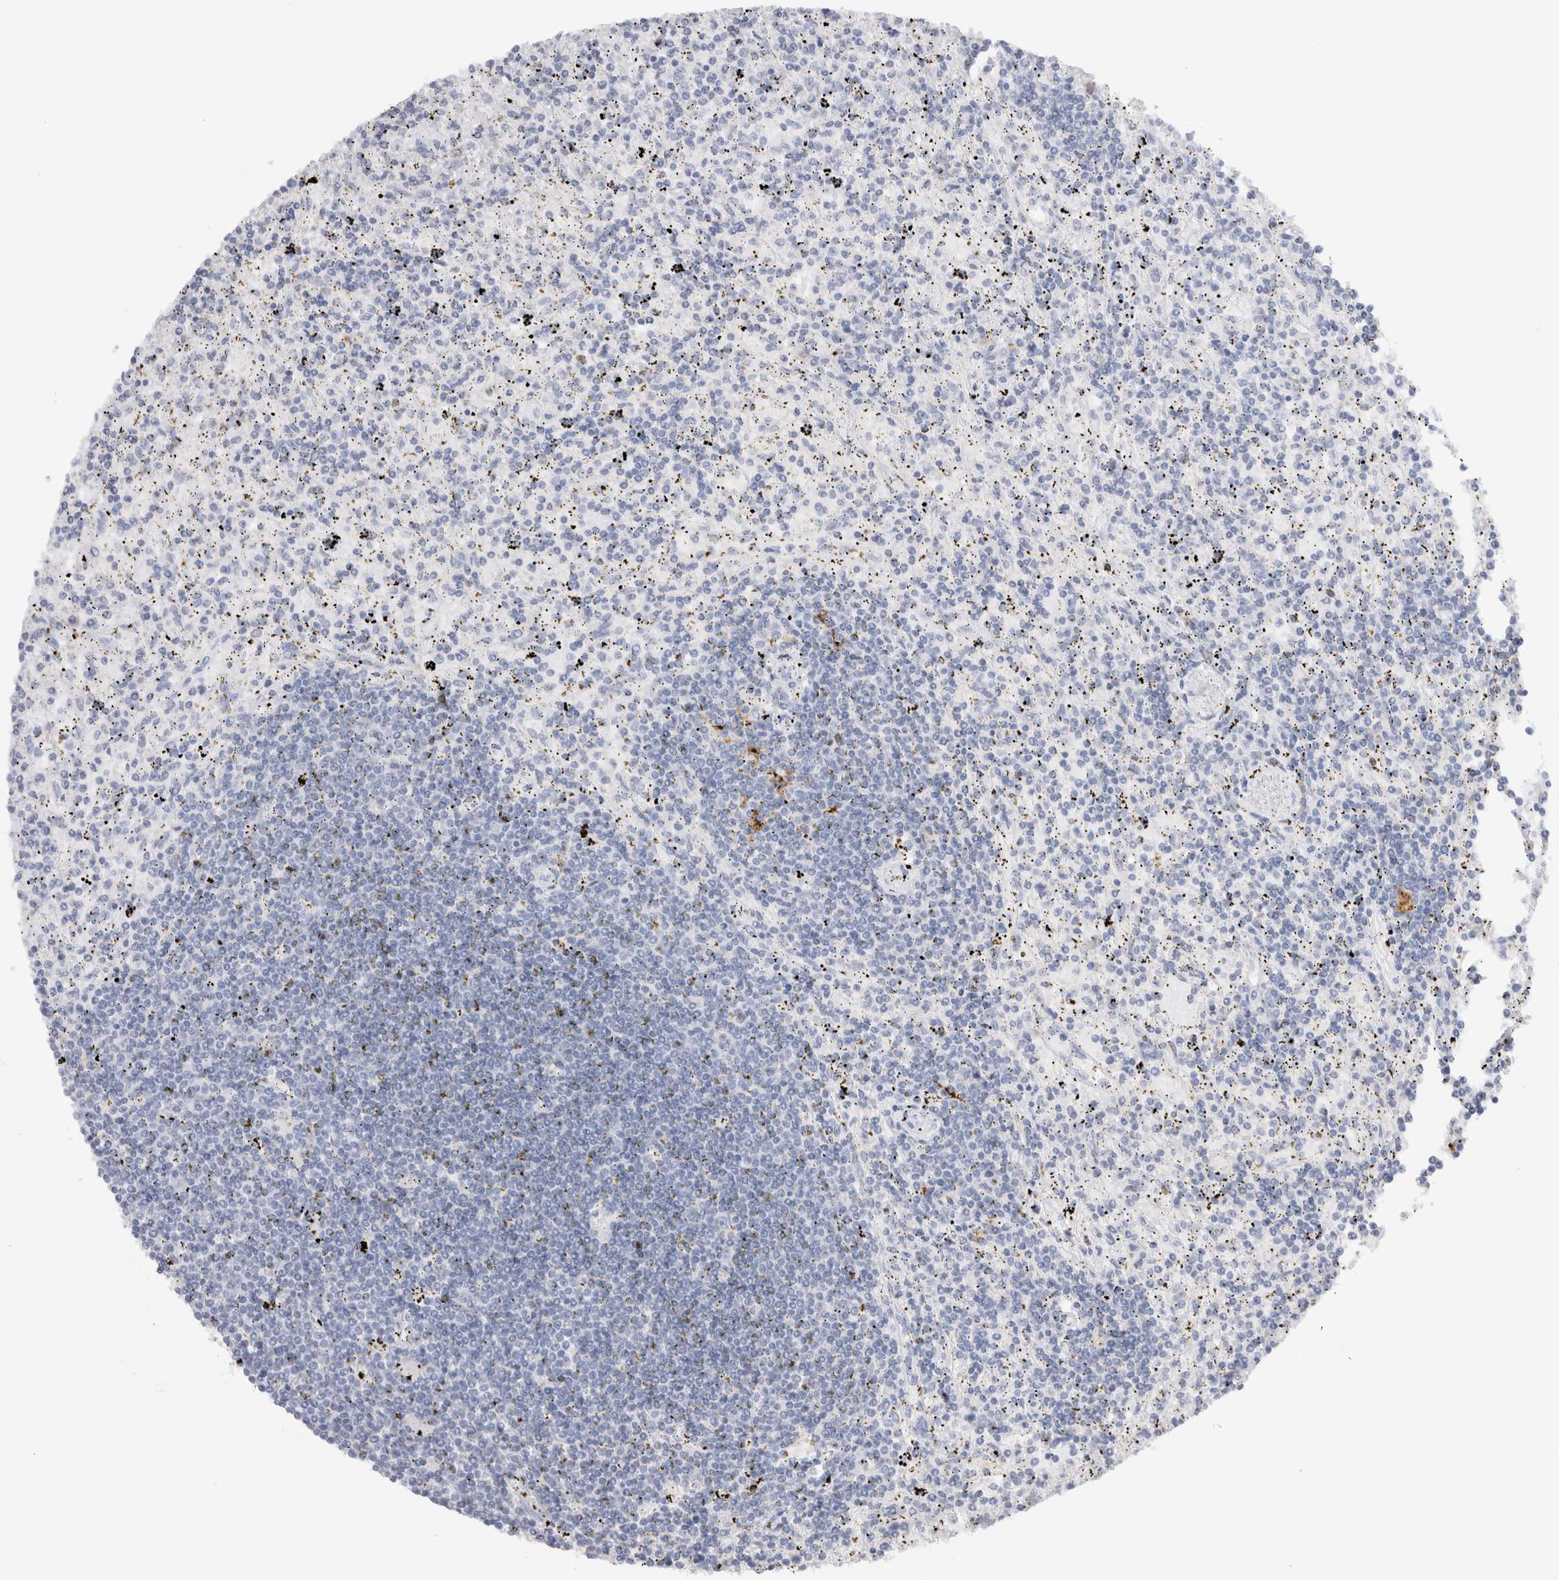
{"staining": {"intensity": "negative", "quantity": "none", "location": "none"}, "tissue": "lymphoma", "cell_type": "Tumor cells", "image_type": "cancer", "snomed": [{"axis": "morphology", "description": "Malignant lymphoma, non-Hodgkin's type, Low grade"}, {"axis": "topography", "description": "Spleen"}], "caption": "Tumor cells show no significant protein positivity in lymphoma.", "gene": "LAMP3", "patient": {"sex": "male", "age": 76}}